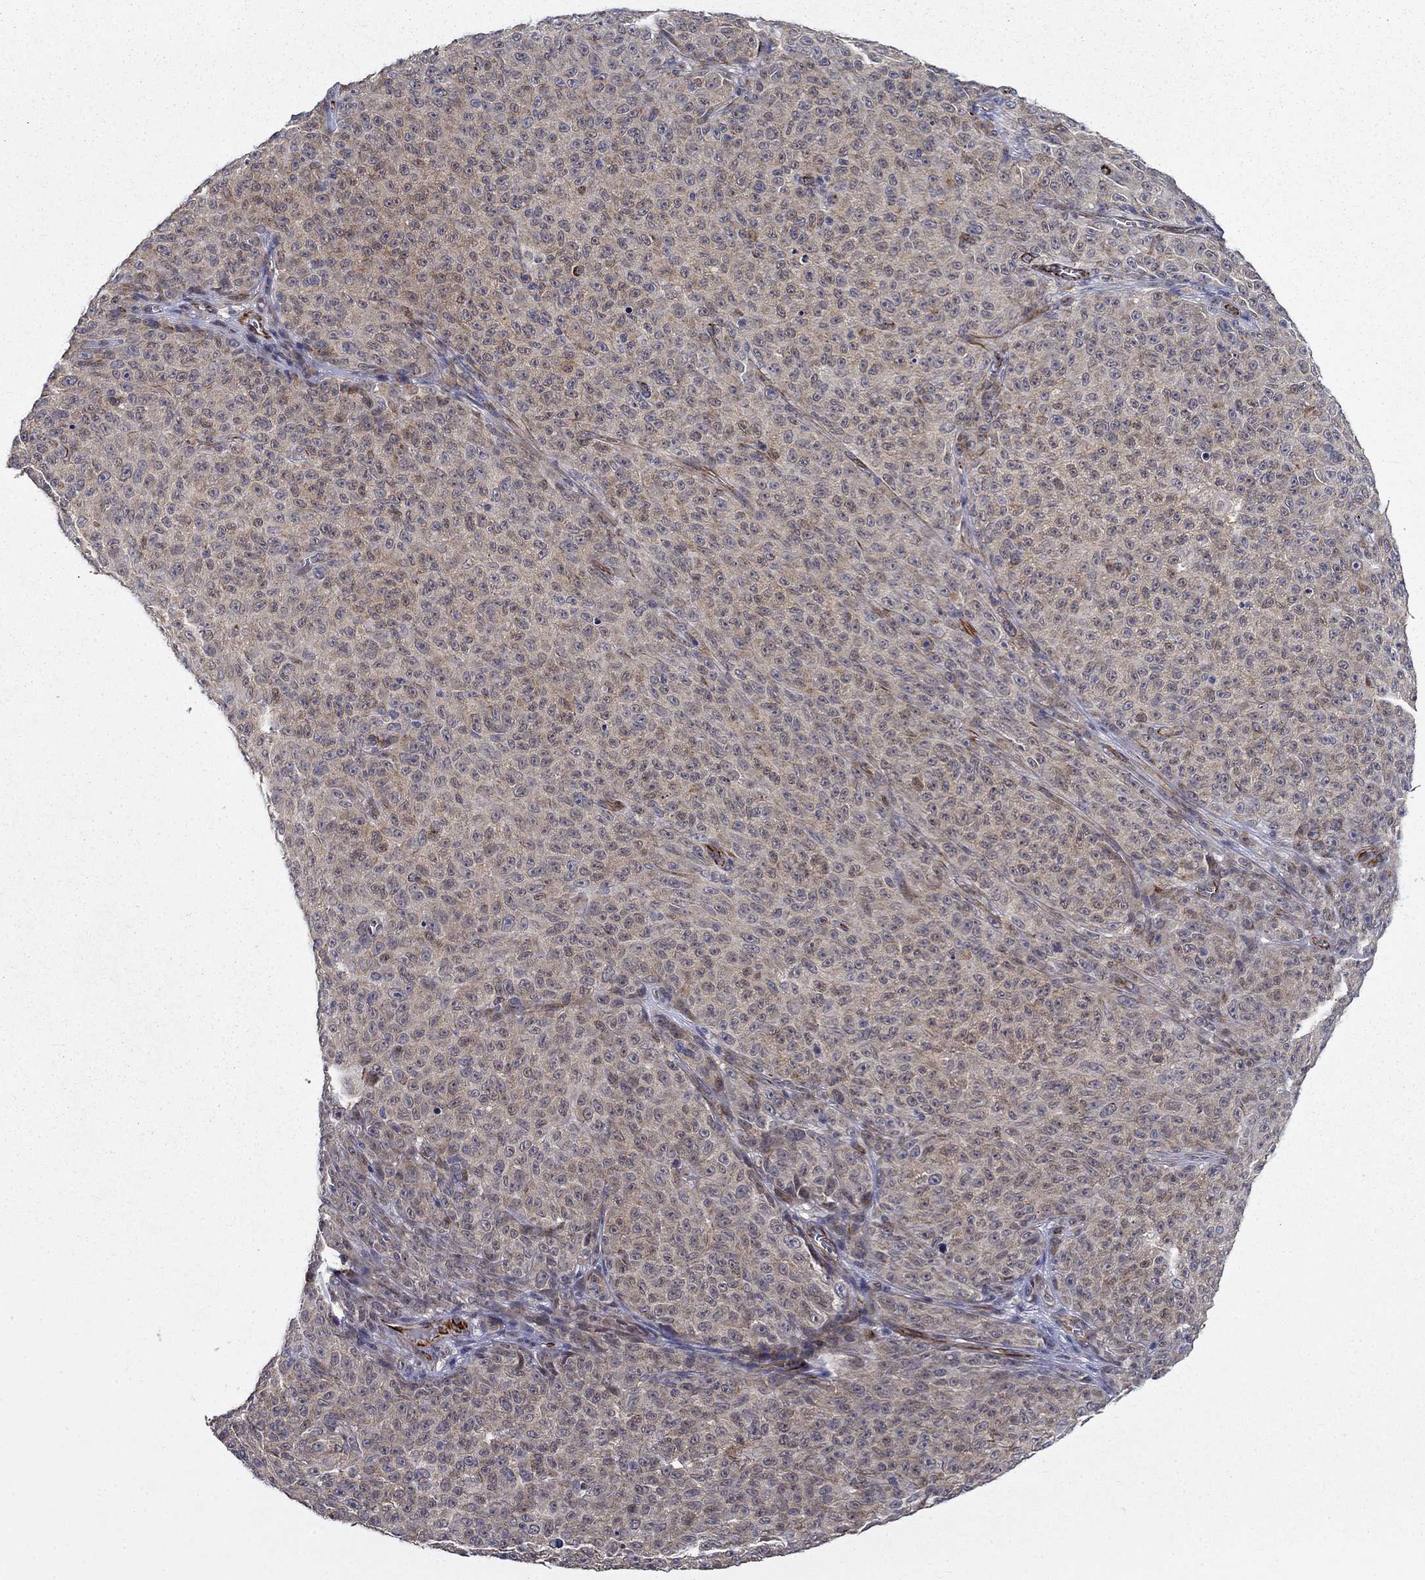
{"staining": {"intensity": "weak", "quantity": "25%-75%", "location": "cytoplasmic/membranous"}, "tissue": "melanoma", "cell_type": "Tumor cells", "image_type": "cancer", "snomed": [{"axis": "morphology", "description": "Malignant melanoma, NOS"}, {"axis": "topography", "description": "Skin"}], "caption": "Malignant melanoma tissue exhibits weak cytoplasmic/membranous staining in approximately 25%-75% of tumor cells", "gene": "LACTB2", "patient": {"sex": "female", "age": 82}}